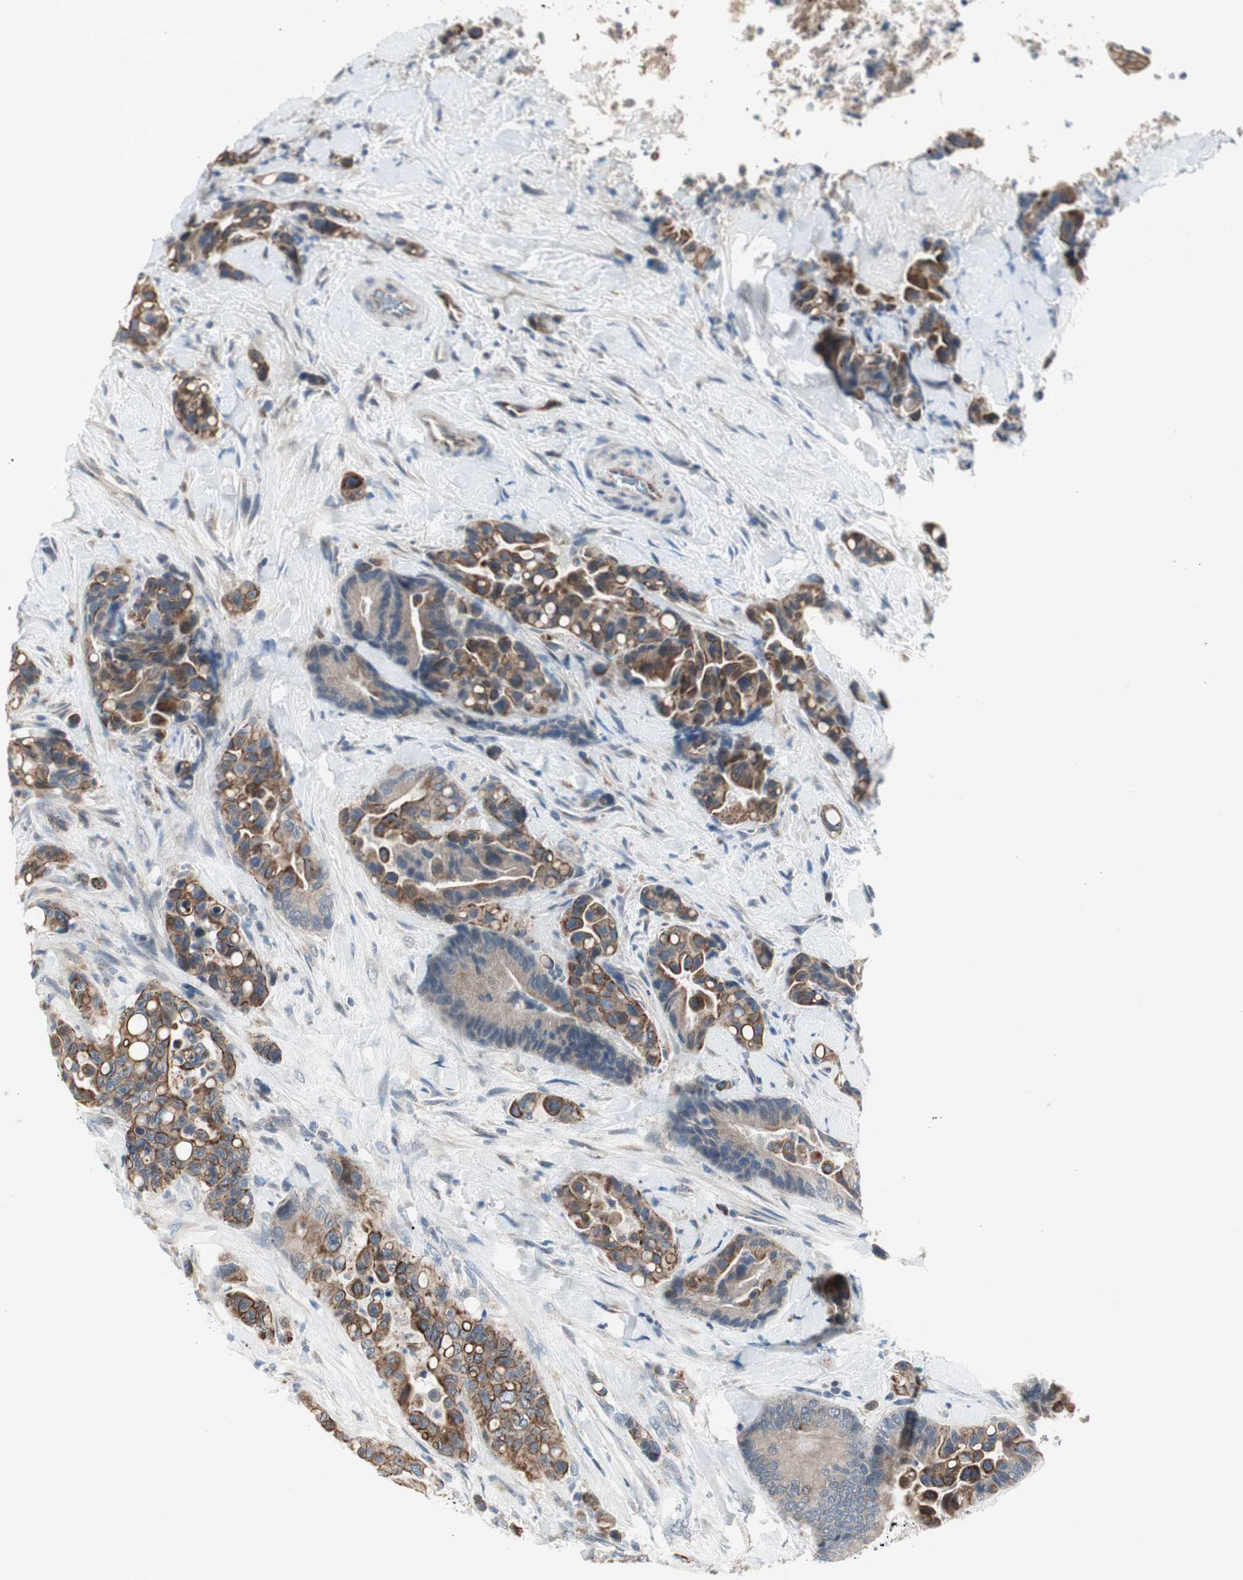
{"staining": {"intensity": "moderate", "quantity": ">75%", "location": "cytoplasmic/membranous"}, "tissue": "colorectal cancer", "cell_type": "Tumor cells", "image_type": "cancer", "snomed": [{"axis": "morphology", "description": "Normal tissue, NOS"}, {"axis": "morphology", "description": "Adenocarcinoma, NOS"}, {"axis": "topography", "description": "Colon"}], "caption": "A brown stain shows moderate cytoplasmic/membranous staining of a protein in colorectal cancer tumor cells. (DAB IHC with brightfield microscopy, high magnification).", "gene": "FGFR4", "patient": {"sex": "male", "age": 82}}